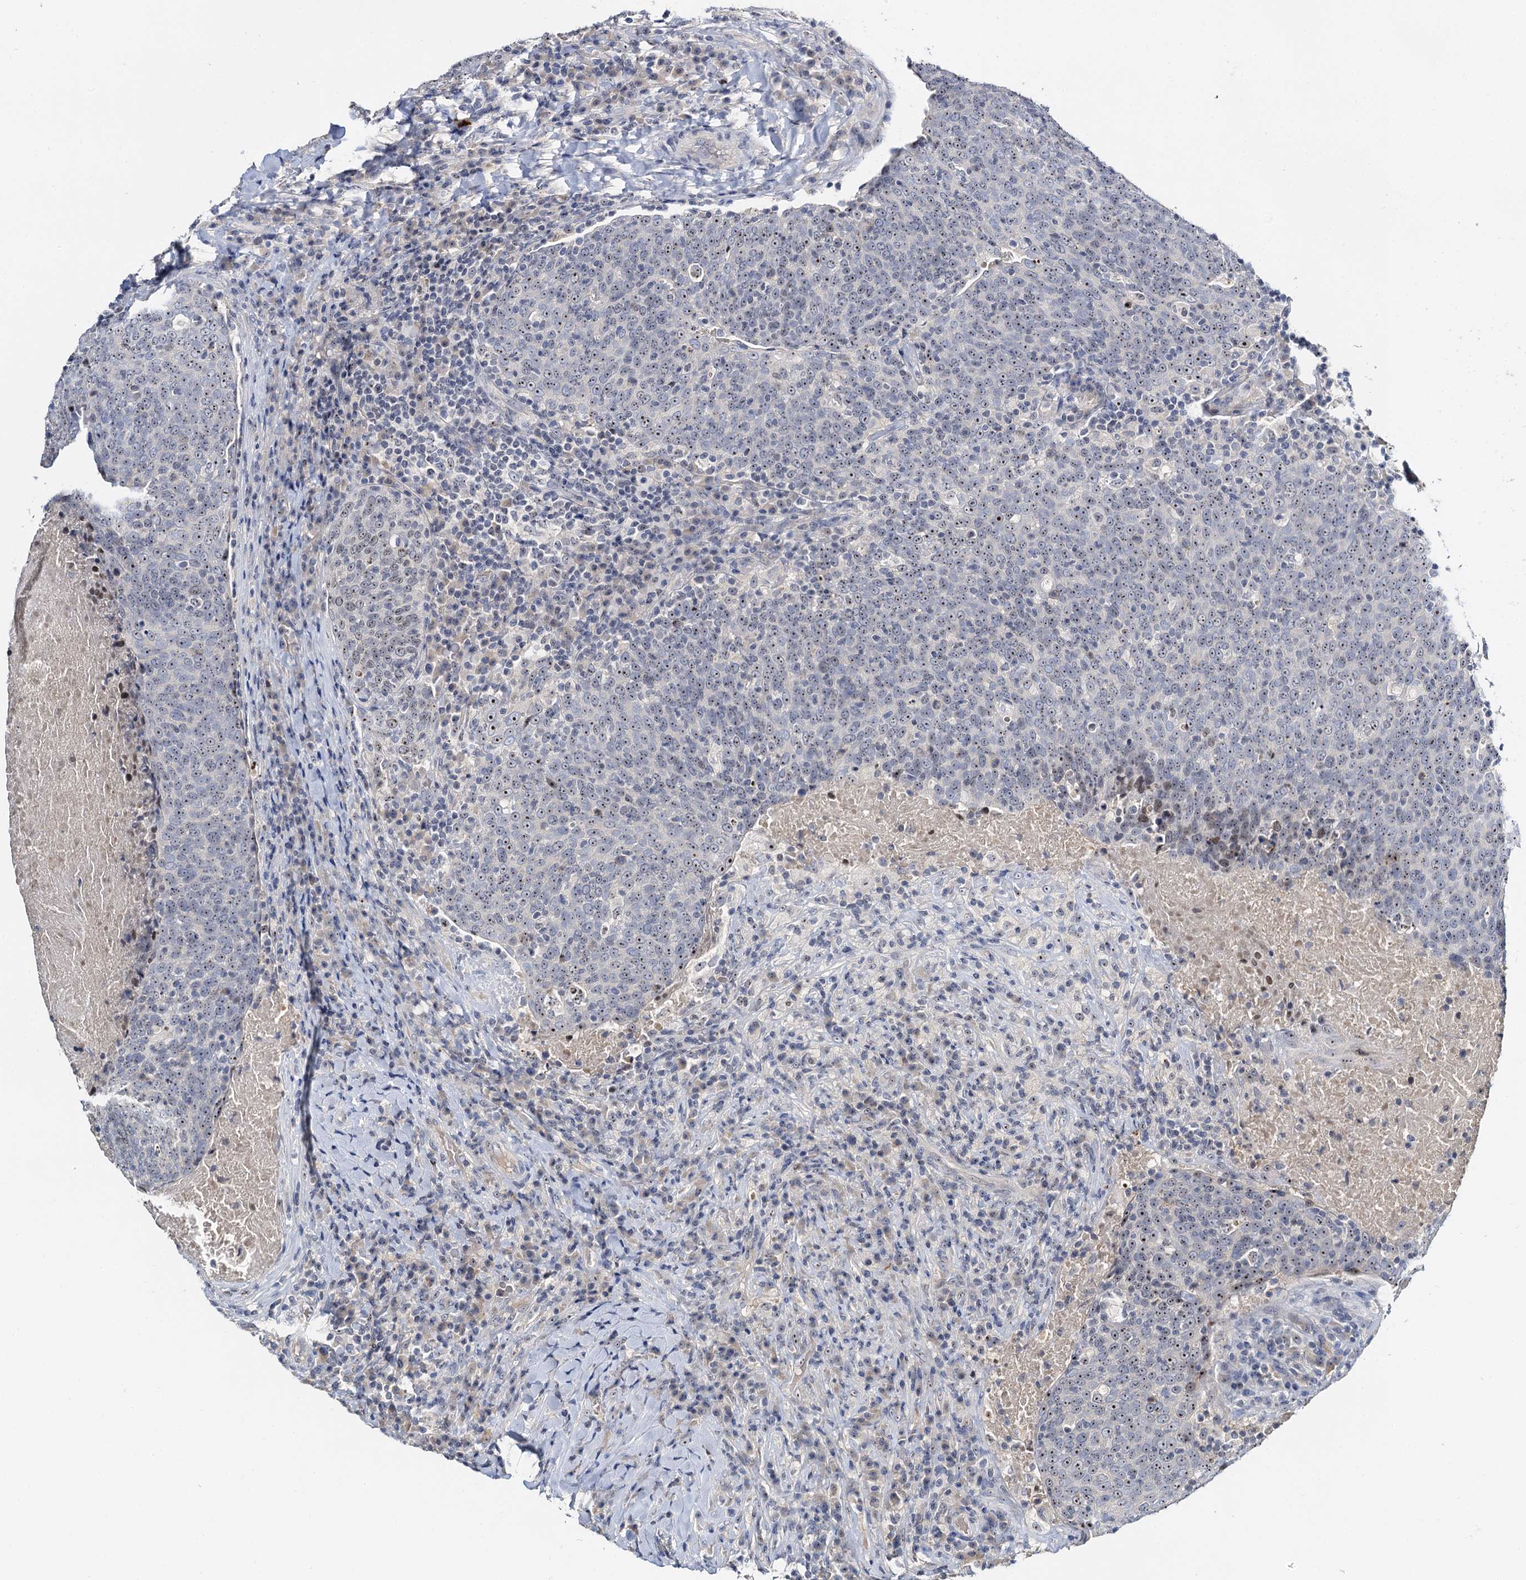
{"staining": {"intensity": "weak", "quantity": ">75%", "location": "nuclear"}, "tissue": "head and neck cancer", "cell_type": "Tumor cells", "image_type": "cancer", "snomed": [{"axis": "morphology", "description": "Squamous cell carcinoma, NOS"}, {"axis": "morphology", "description": "Squamous cell carcinoma, metastatic, NOS"}, {"axis": "topography", "description": "Lymph node"}, {"axis": "topography", "description": "Head-Neck"}], "caption": "Protein analysis of head and neck cancer (squamous cell carcinoma) tissue exhibits weak nuclear expression in approximately >75% of tumor cells. (brown staining indicates protein expression, while blue staining denotes nuclei).", "gene": "NOP2", "patient": {"sex": "male", "age": 62}}